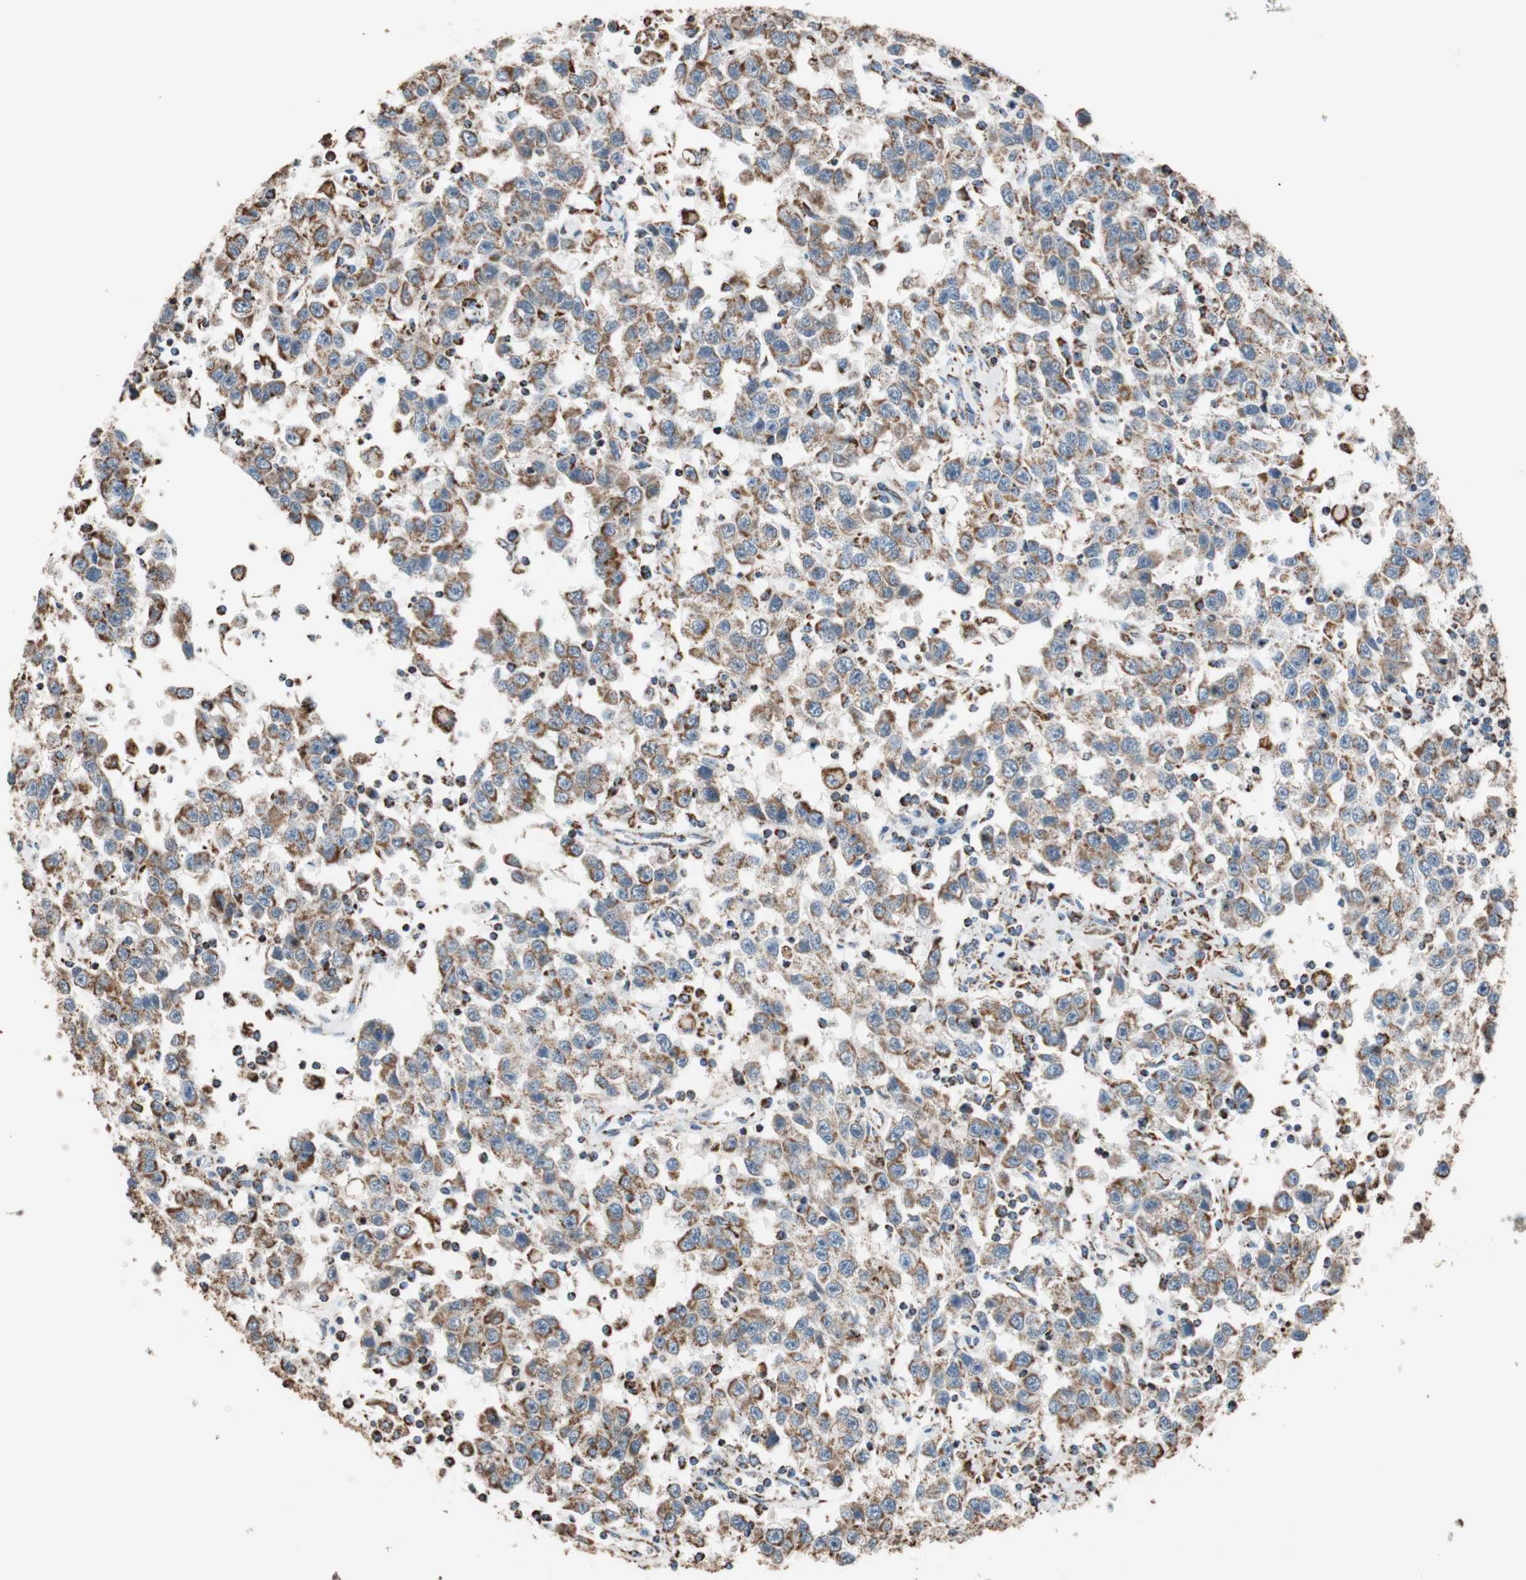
{"staining": {"intensity": "moderate", "quantity": ">75%", "location": "cytoplasmic/membranous"}, "tissue": "testis cancer", "cell_type": "Tumor cells", "image_type": "cancer", "snomed": [{"axis": "morphology", "description": "Seminoma, NOS"}, {"axis": "topography", "description": "Testis"}], "caption": "A photomicrograph showing moderate cytoplasmic/membranous positivity in approximately >75% of tumor cells in testis seminoma, as visualized by brown immunohistochemical staining.", "gene": "PCSK4", "patient": {"sex": "male", "age": 41}}